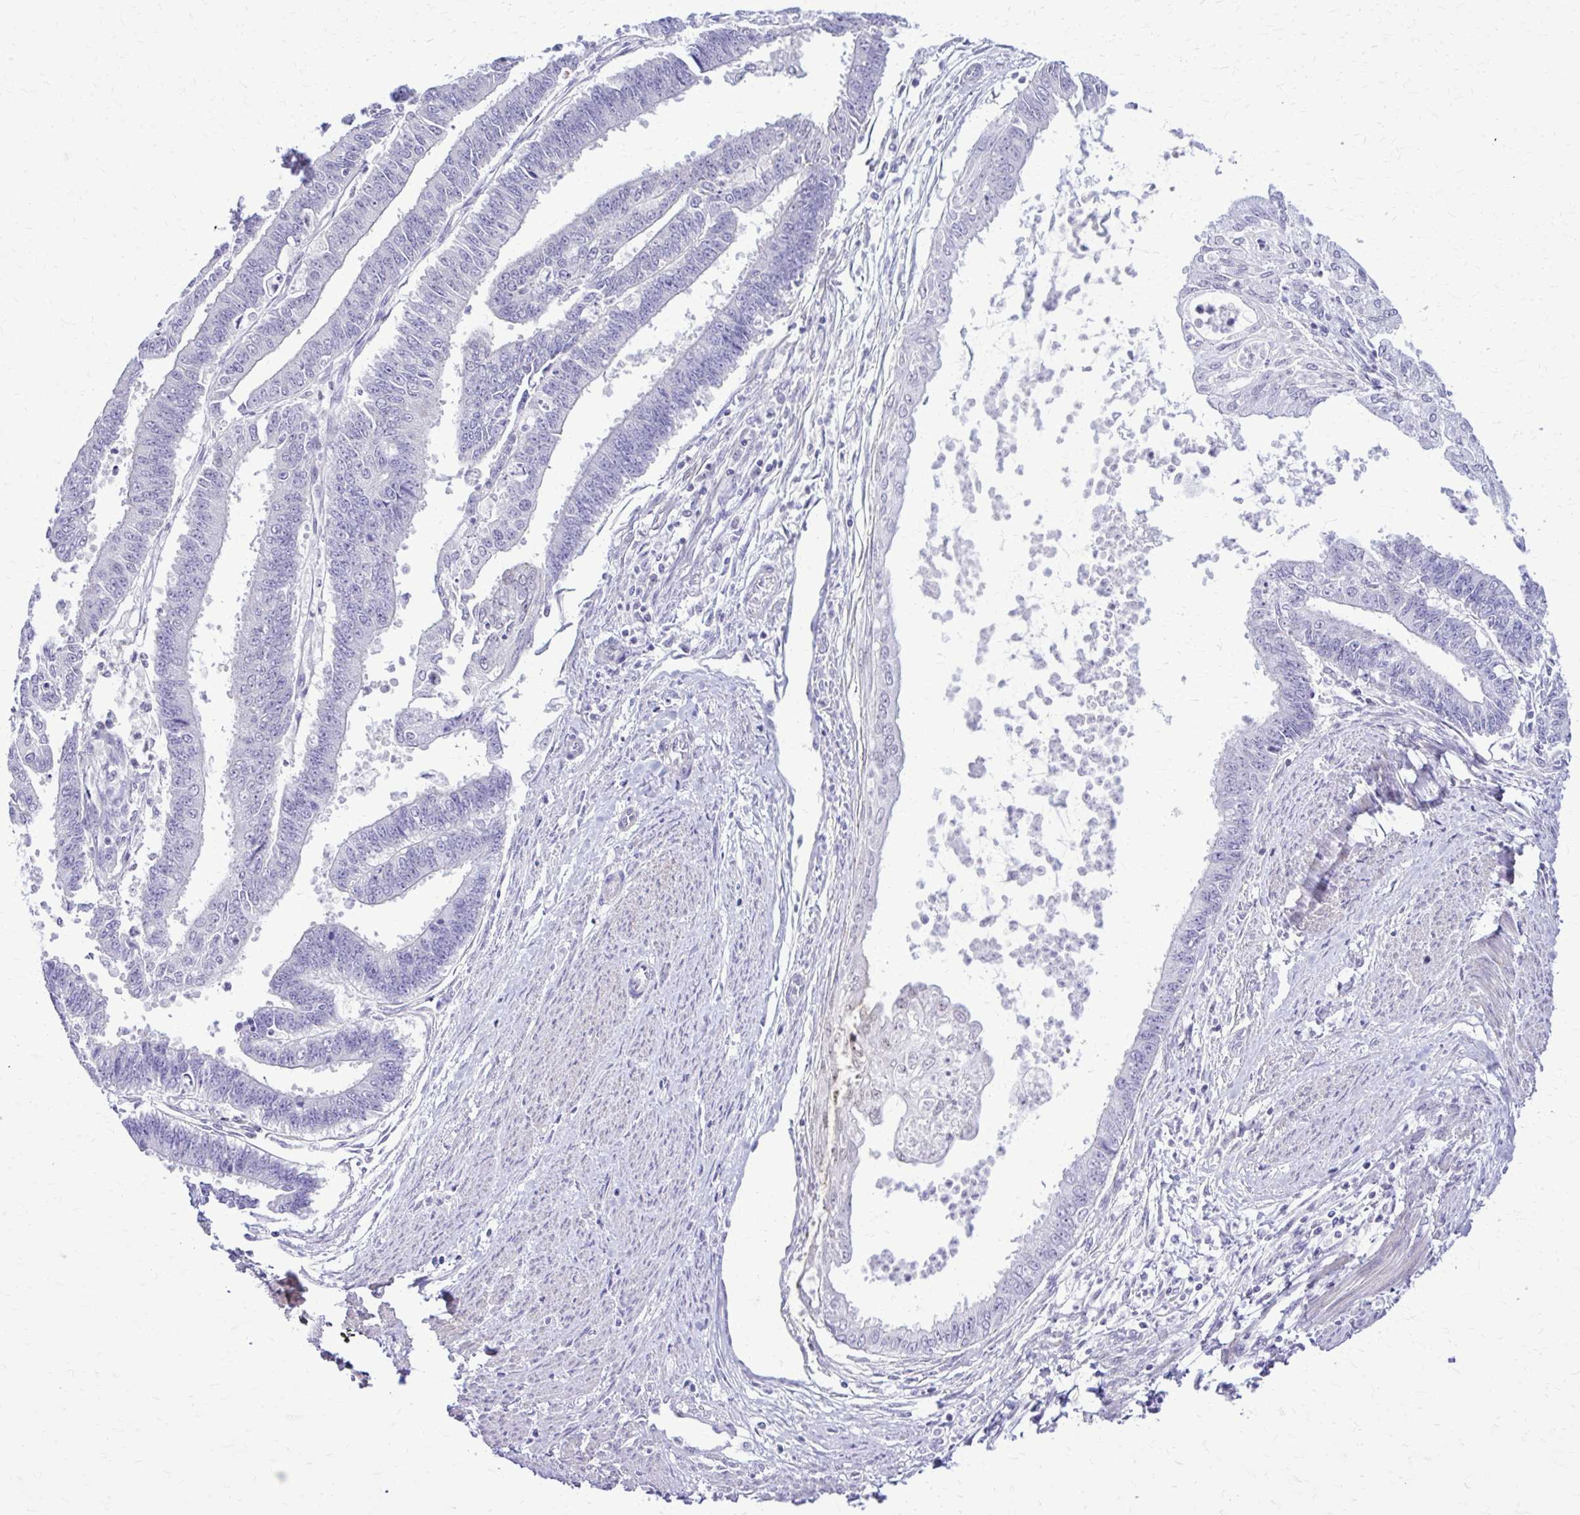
{"staining": {"intensity": "negative", "quantity": "none", "location": "none"}, "tissue": "endometrial cancer", "cell_type": "Tumor cells", "image_type": "cancer", "snomed": [{"axis": "morphology", "description": "Adenocarcinoma, NOS"}, {"axis": "topography", "description": "Endometrium"}], "caption": "Image shows no protein positivity in tumor cells of endometrial adenocarcinoma tissue. (DAB (3,3'-diaminobenzidine) IHC with hematoxylin counter stain).", "gene": "RASL11B", "patient": {"sex": "female", "age": 73}}